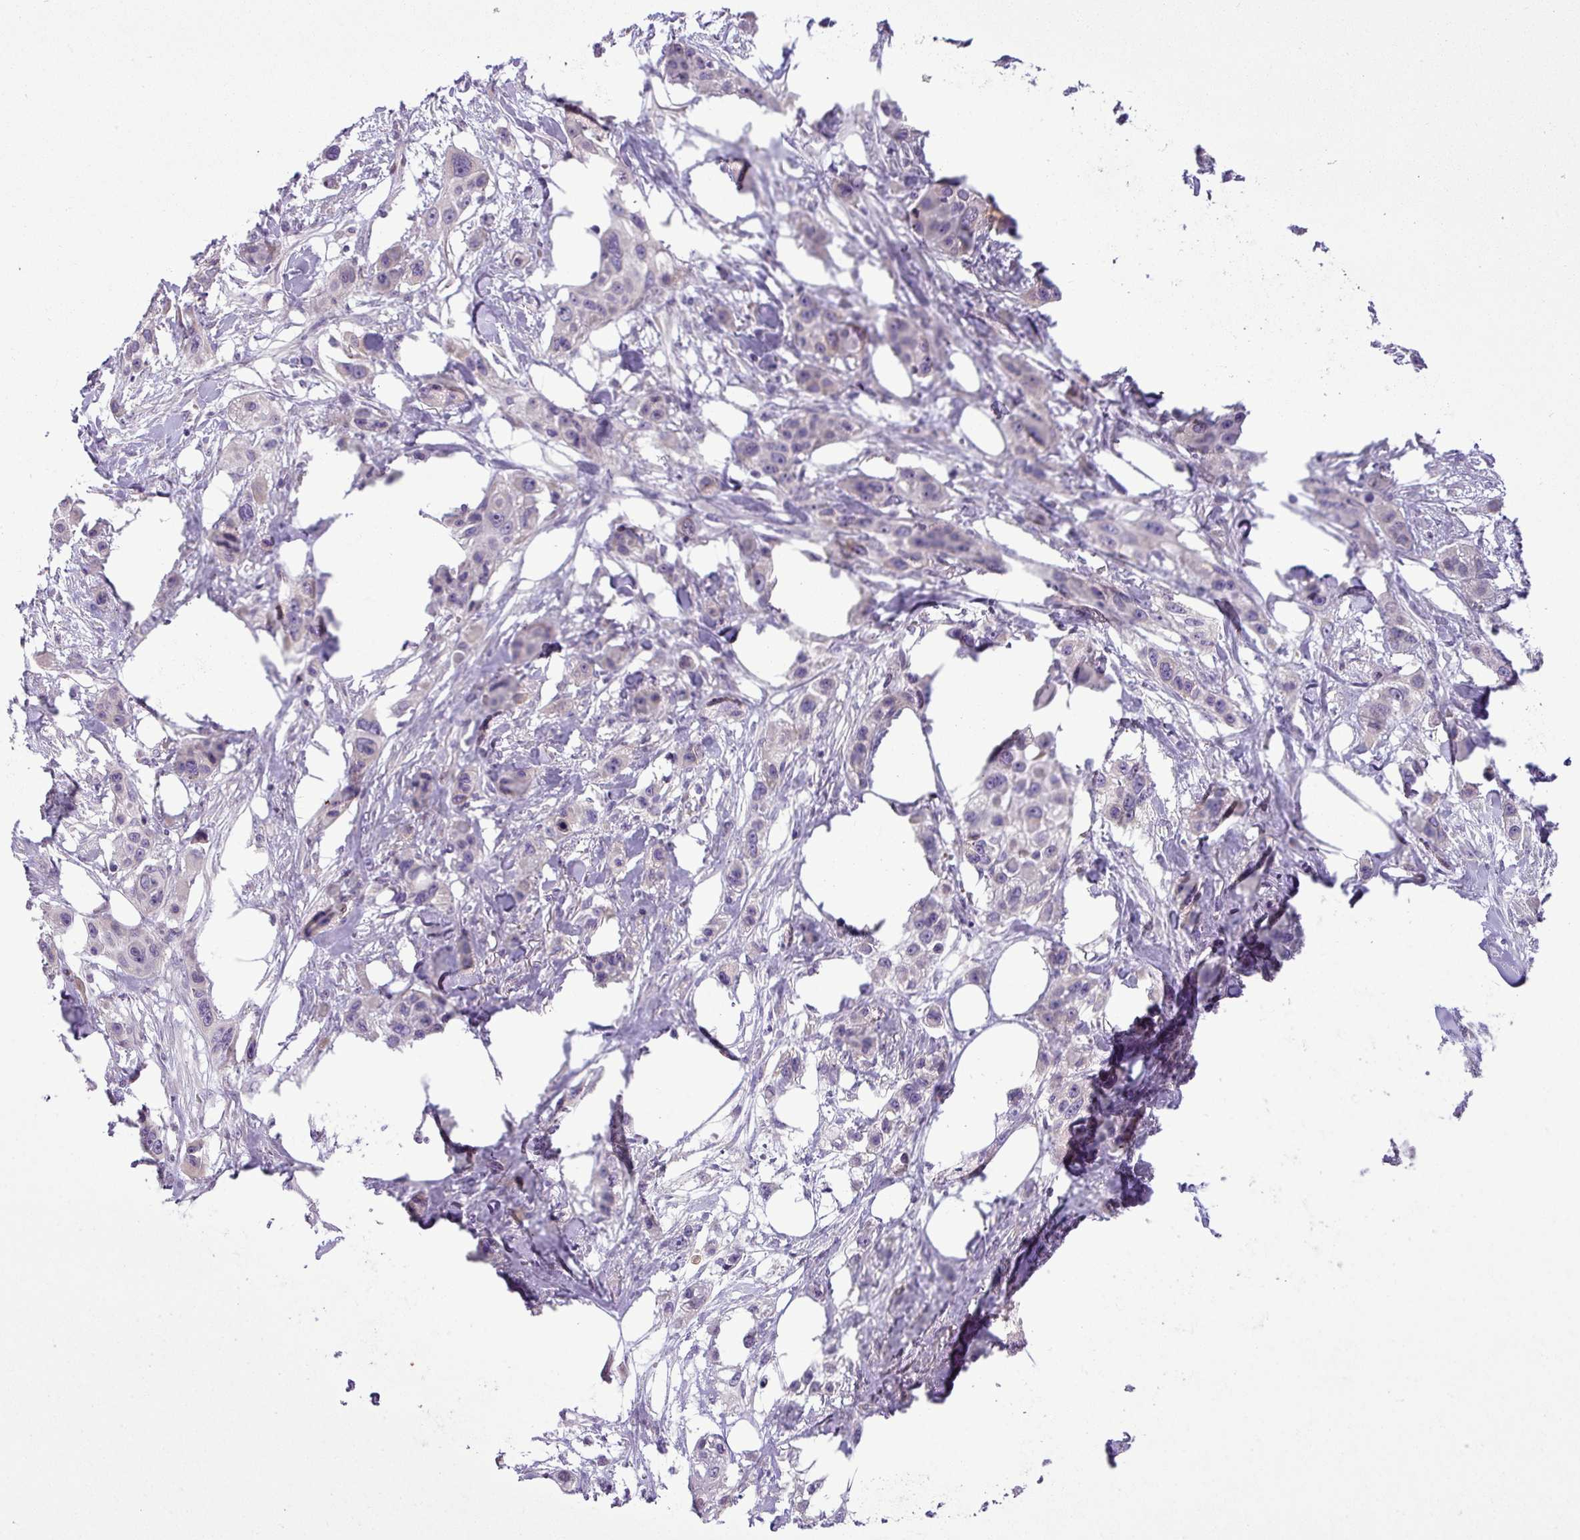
{"staining": {"intensity": "negative", "quantity": "none", "location": "none"}, "tissue": "skin cancer", "cell_type": "Tumor cells", "image_type": "cancer", "snomed": [{"axis": "morphology", "description": "Squamous cell carcinoma, NOS"}, {"axis": "topography", "description": "Skin"}], "caption": "An immunohistochemistry micrograph of skin cancer (squamous cell carcinoma) is shown. There is no staining in tumor cells of skin cancer (squamous cell carcinoma).", "gene": "MOCS3", "patient": {"sex": "male", "age": 63}}